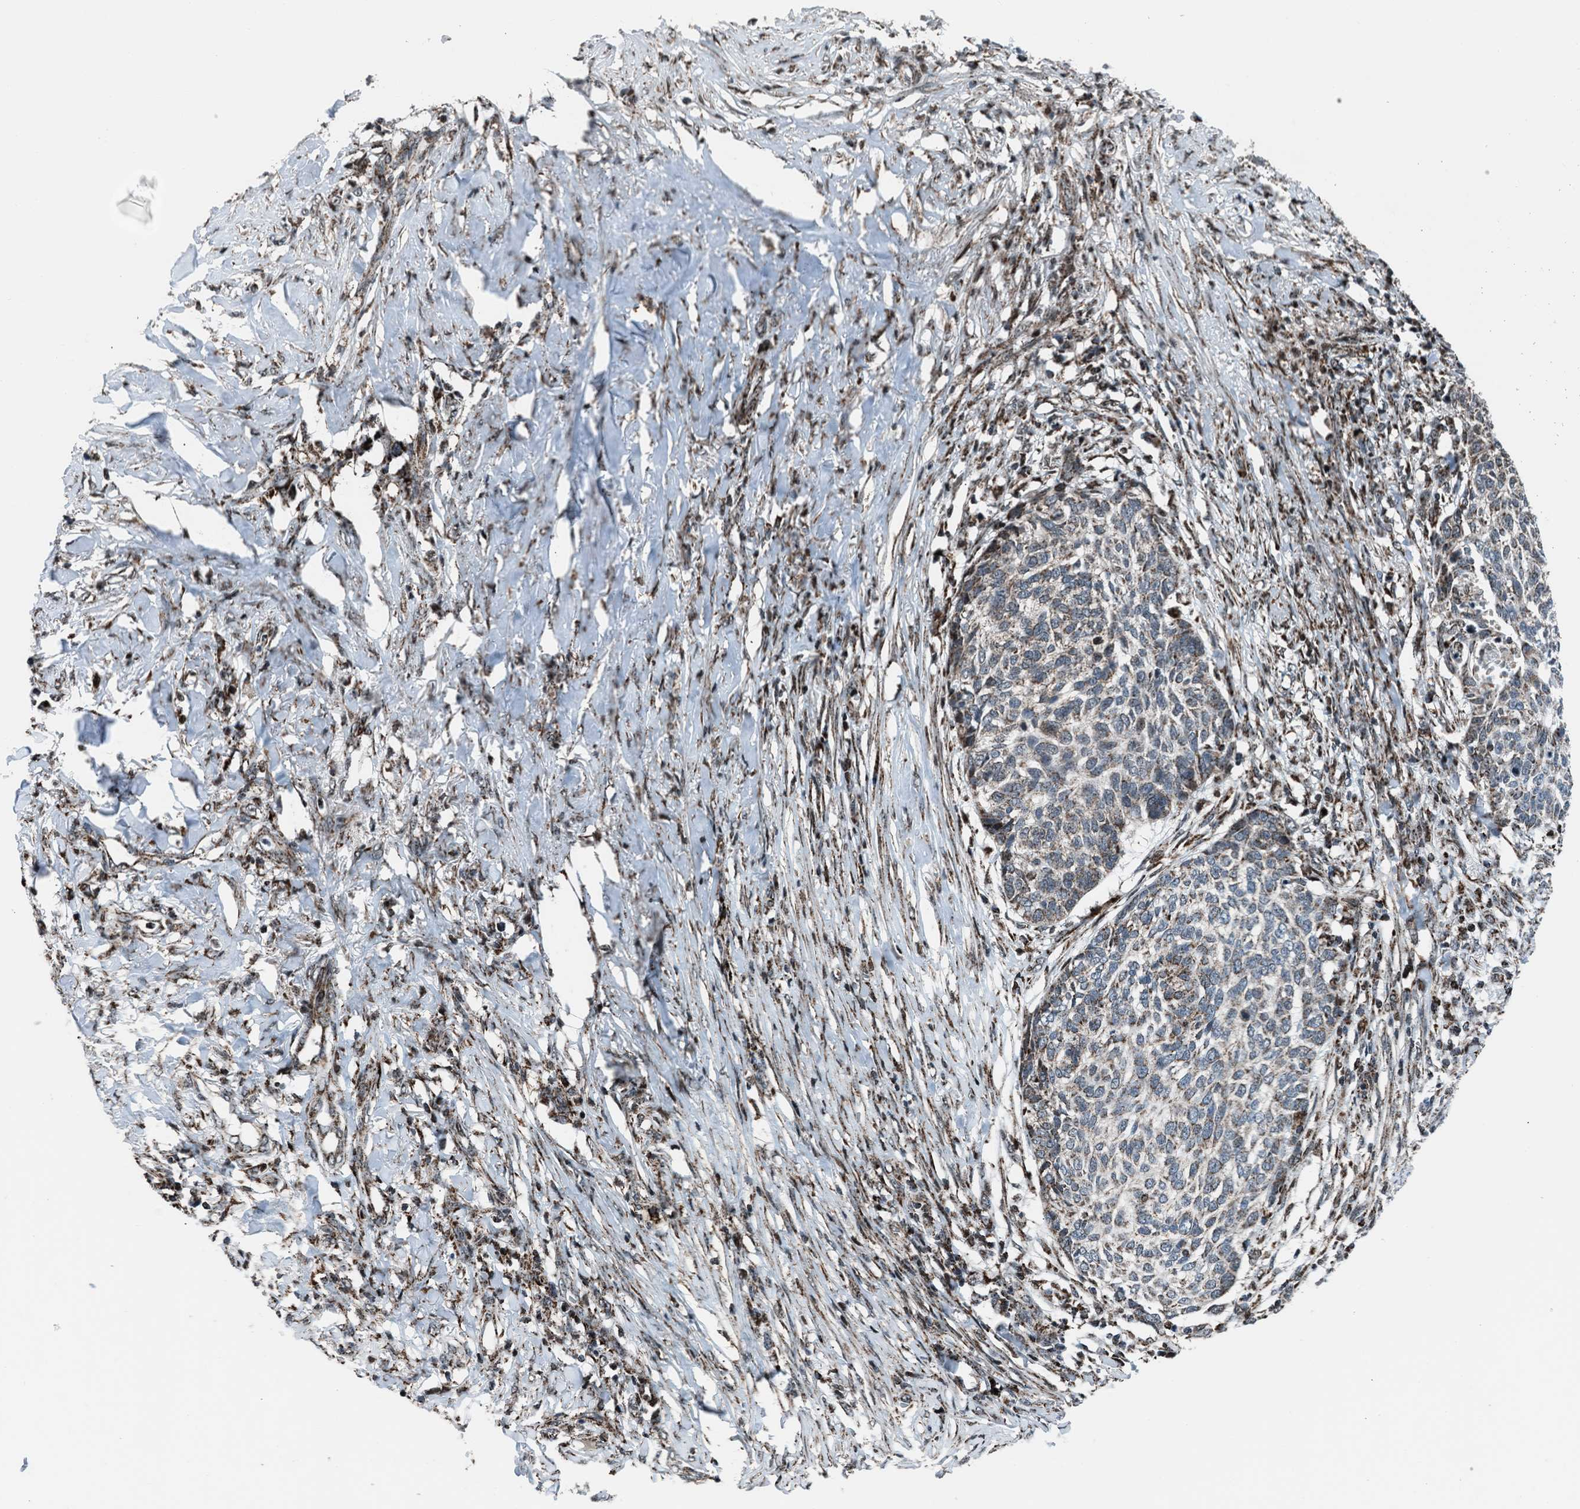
{"staining": {"intensity": "moderate", "quantity": "25%-75%", "location": "cytoplasmic/membranous"}, "tissue": "skin cancer", "cell_type": "Tumor cells", "image_type": "cancer", "snomed": [{"axis": "morphology", "description": "Basal cell carcinoma"}, {"axis": "topography", "description": "Skin"}], "caption": "The micrograph shows immunohistochemical staining of skin cancer (basal cell carcinoma). There is moderate cytoplasmic/membranous expression is seen in approximately 25%-75% of tumor cells. Using DAB (3,3'-diaminobenzidine) (brown) and hematoxylin (blue) stains, captured at high magnification using brightfield microscopy.", "gene": "MORC3", "patient": {"sex": "male", "age": 85}}